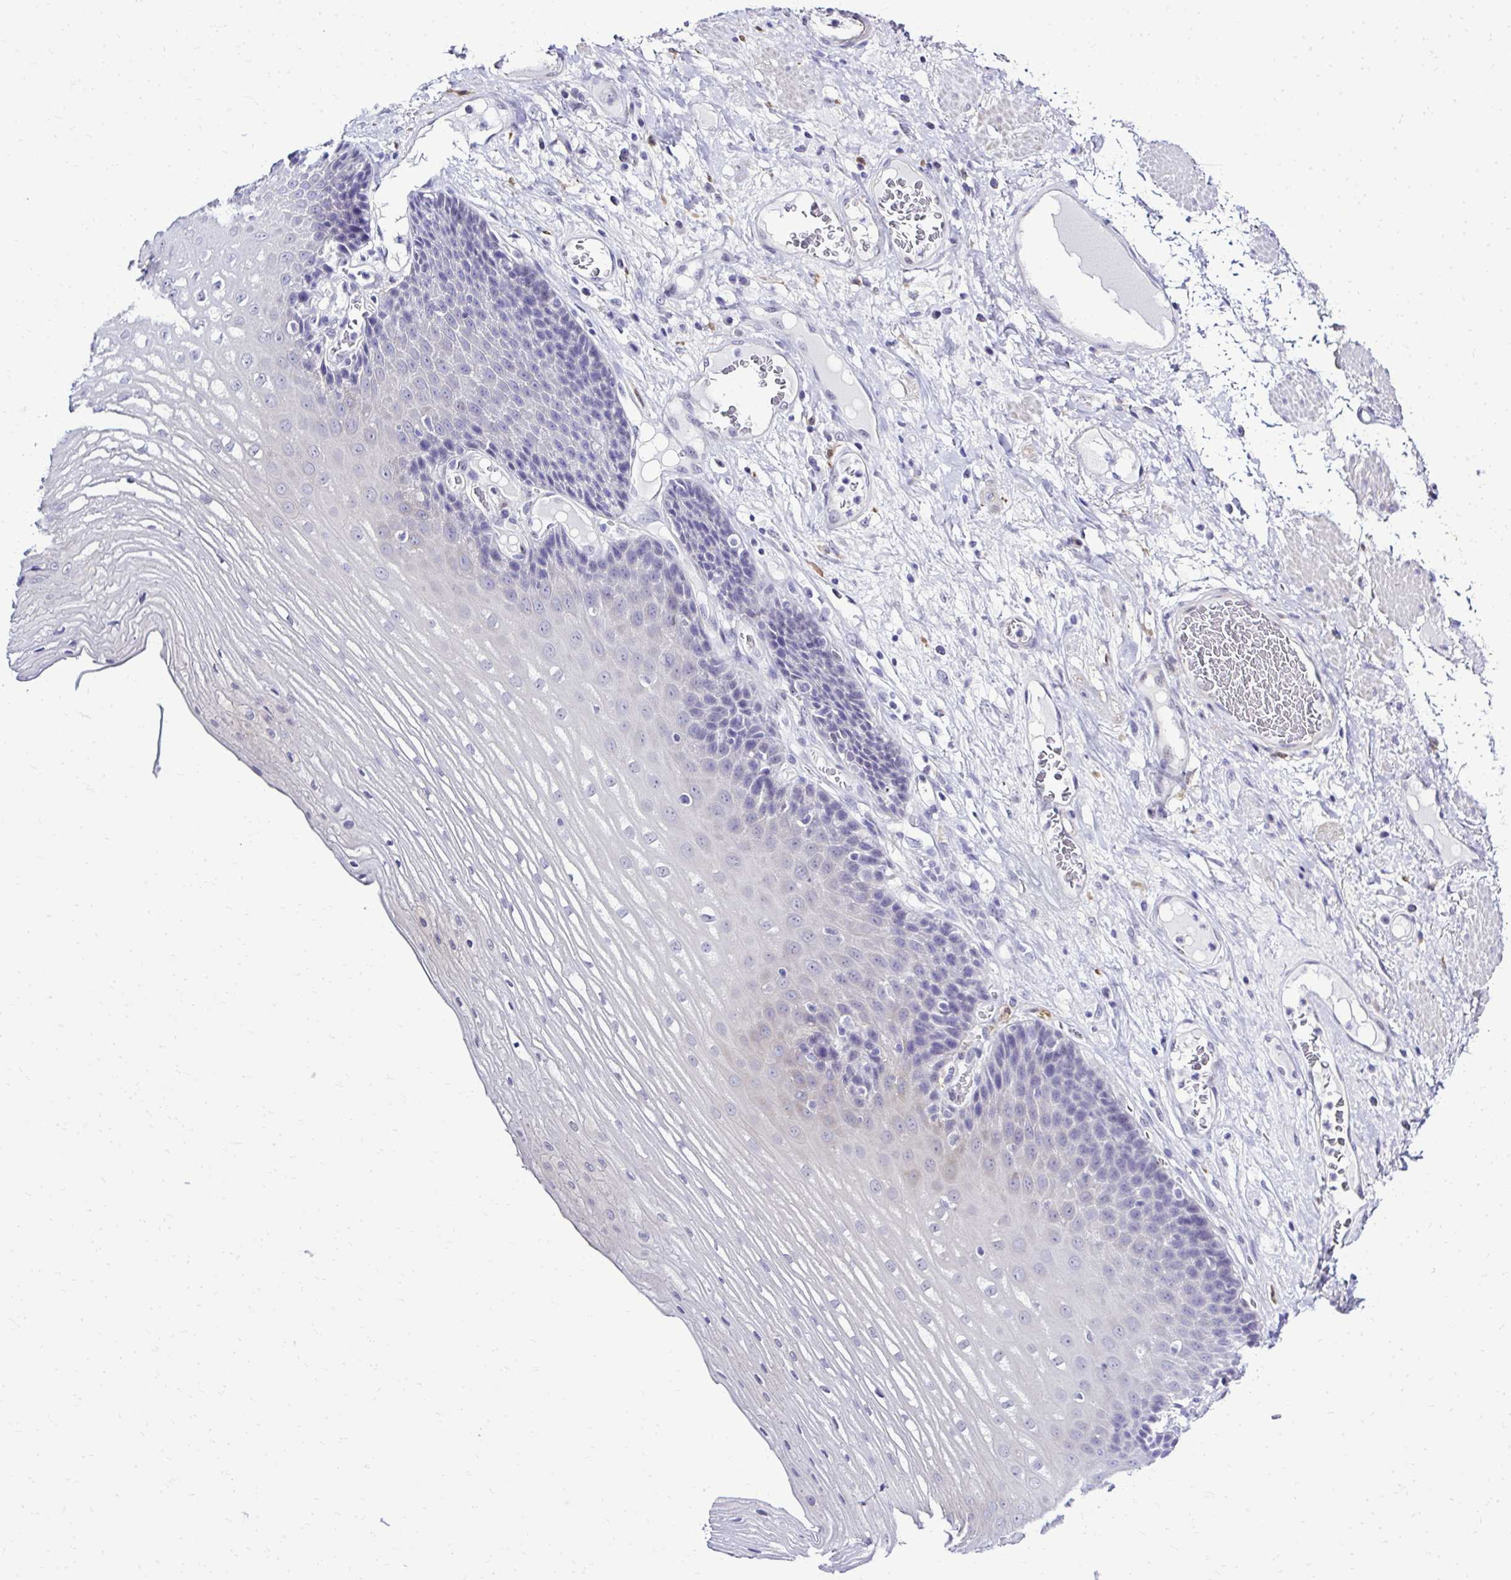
{"staining": {"intensity": "negative", "quantity": "none", "location": "none"}, "tissue": "esophagus", "cell_type": "Squamous epithelial cells", "image_type": "normal", "snomed": [{"axis": "morphology", "description": "Normal tissue, NOS"}, {"axis": "topography", "description": "Esophagus"}], "caption": "Immunohistochemical staining of benign esophagus reveals no significant positivity in squamous epithelial cells.", "gene": "RASL11B", "patient": {"sex": "male", "age": 62}}